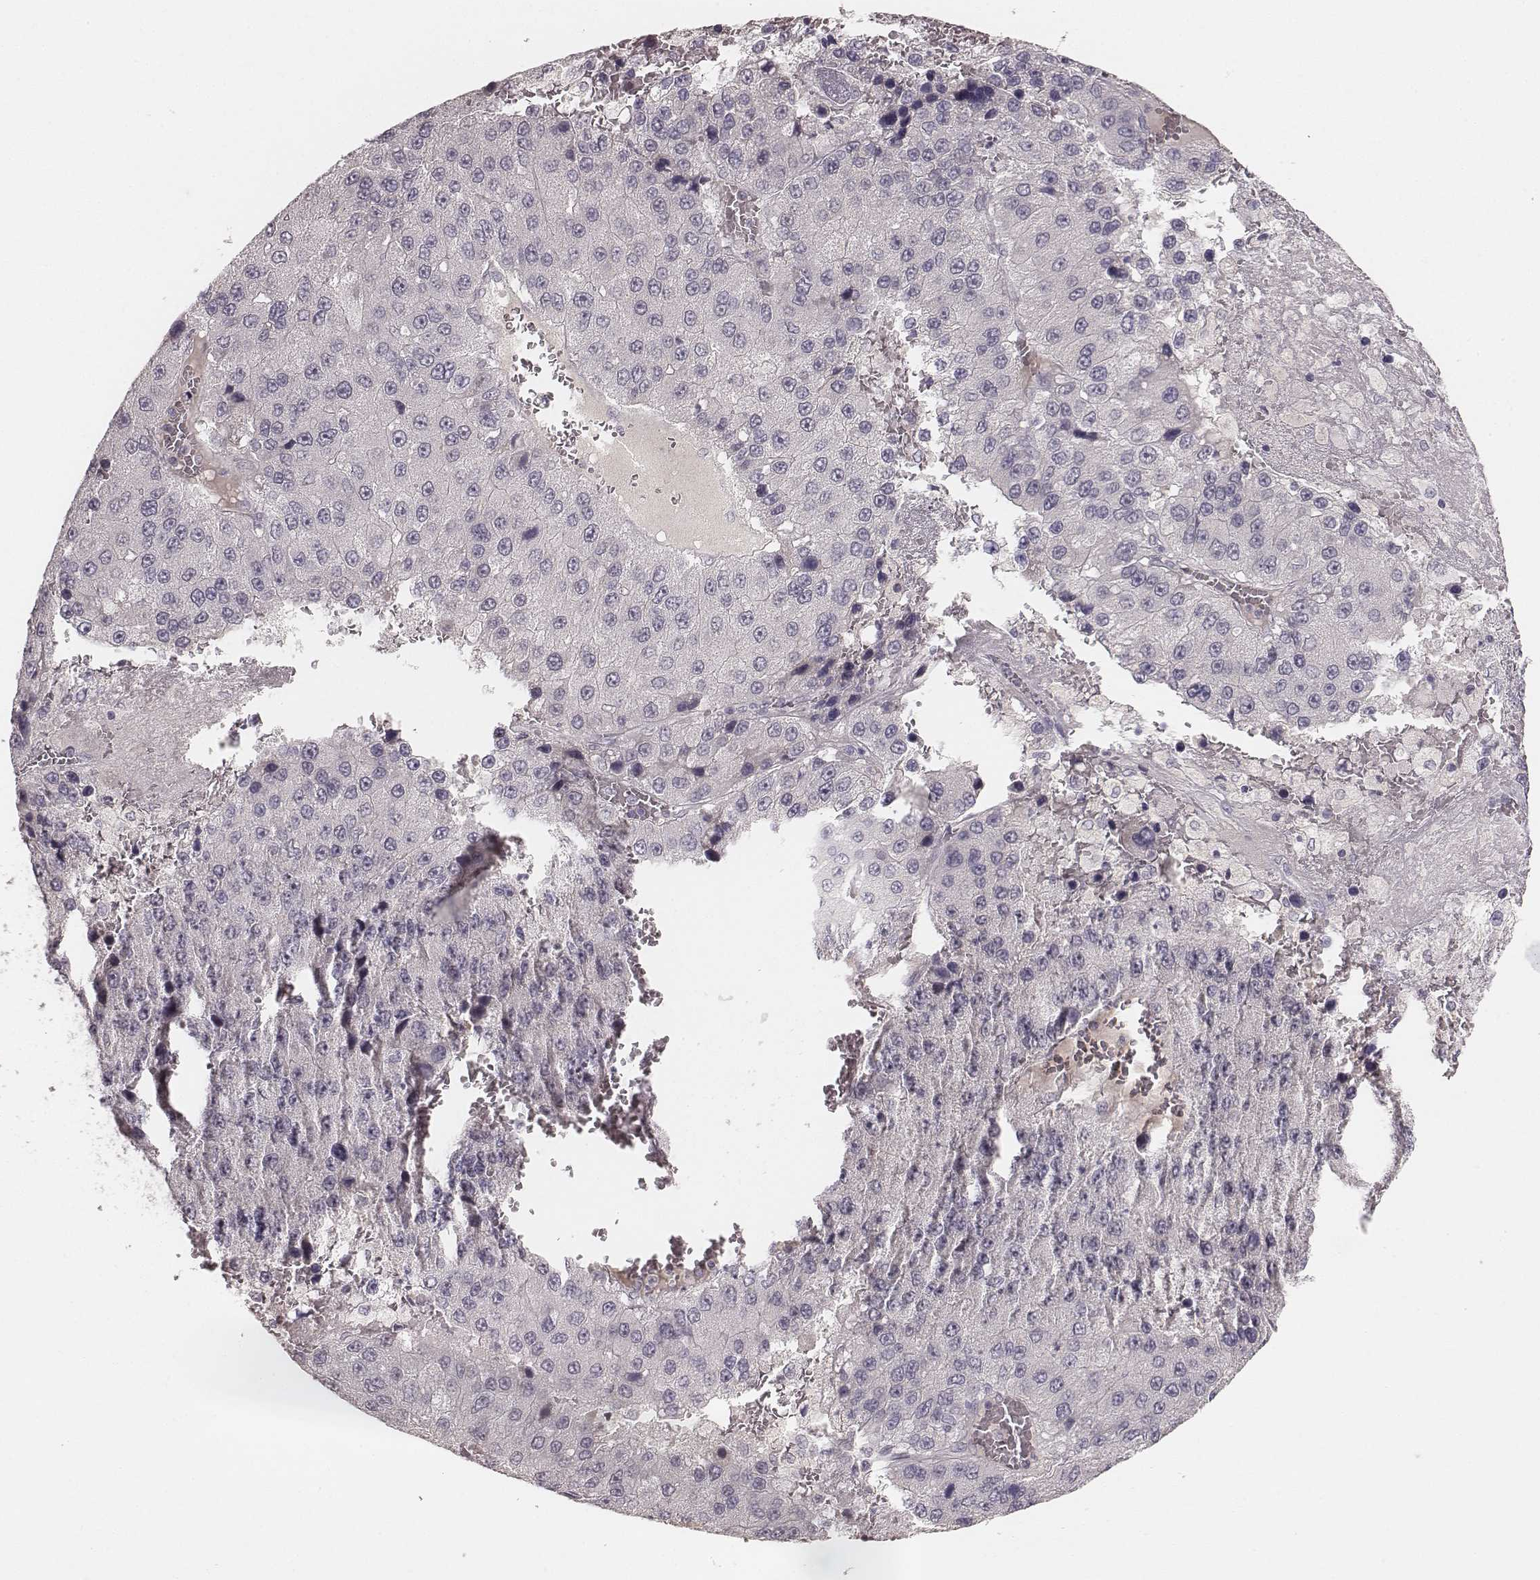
{"staining": {"intensity": "negative", "quantity": "none", "location": "none"}, "tissue": "liver cancer", "cell_type": "Tumor cells", "image_type": "cancer", "snomed": [{"axis": "morphology", "description": "Carcinoma, Hepatocellular, NOS"}, {"axis": "topography", "description": "Liver"}], "caption": "Tumor cells are negative for brown protein staining in liver hepatocellular carcinoma.", "gene": "LY6K", "patient": {"sex": "female", "age": 73}}